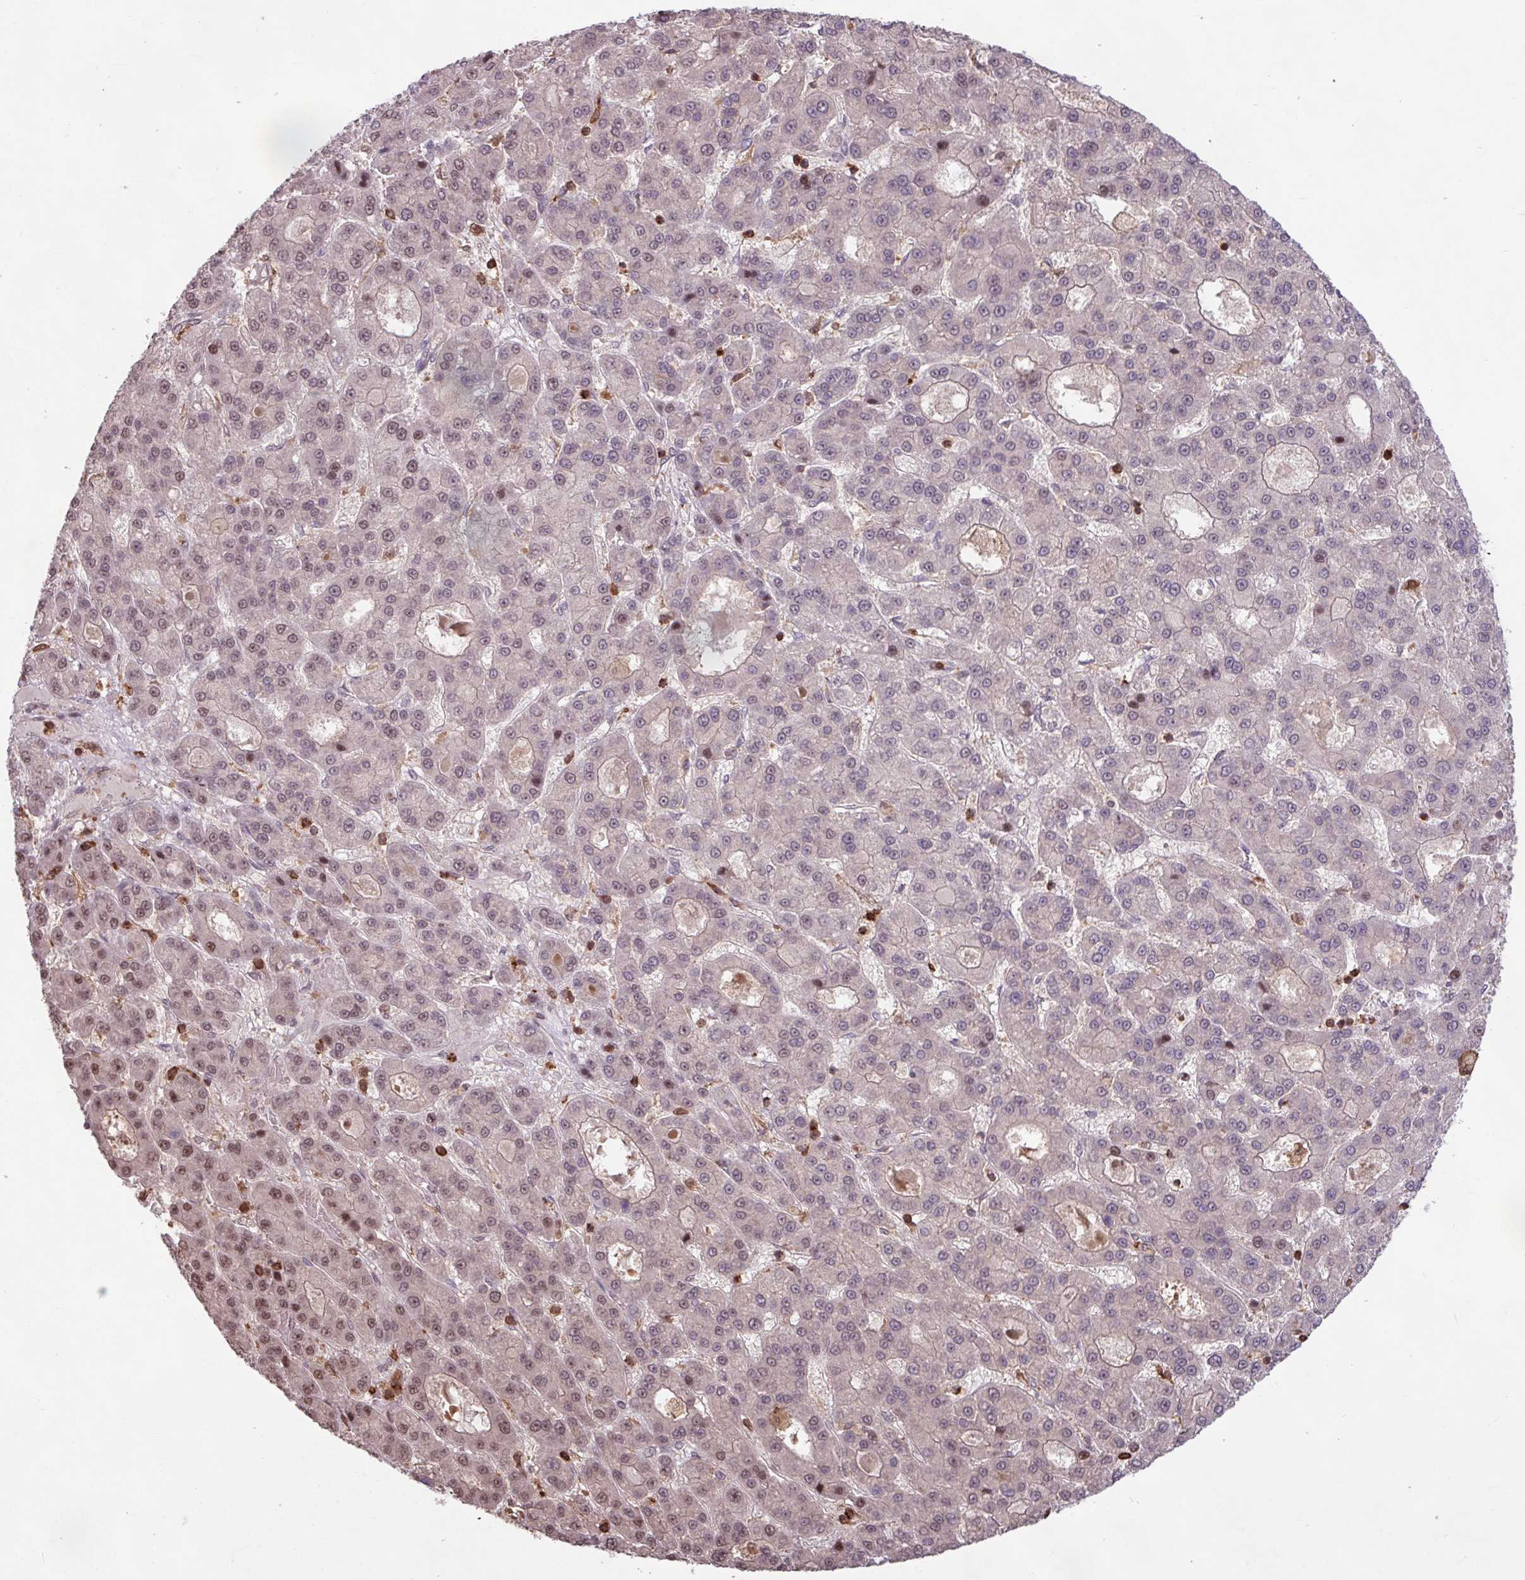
{"staining": {"intensity": "moderate", "quantity": "<25%", "location": "nuclear"}, "tissue": "liver cancer", "cell_type": "Tumor cells", "image_type": "cancer", "snomed": [{"axis": "morphology", "description": "Carcinoma, Hepatocellular, NOS"}, {"axis": "topography", "description": "Liver"}], "caption": "Immunohistochemistry photomicrograph of human liver cancer stained for a protein (brown), which shows low levels of moderate nuclear expression in approximately <25% of tumor cells.", "gene": "GON7", "patient": {"sex": "male", "age": 70}}